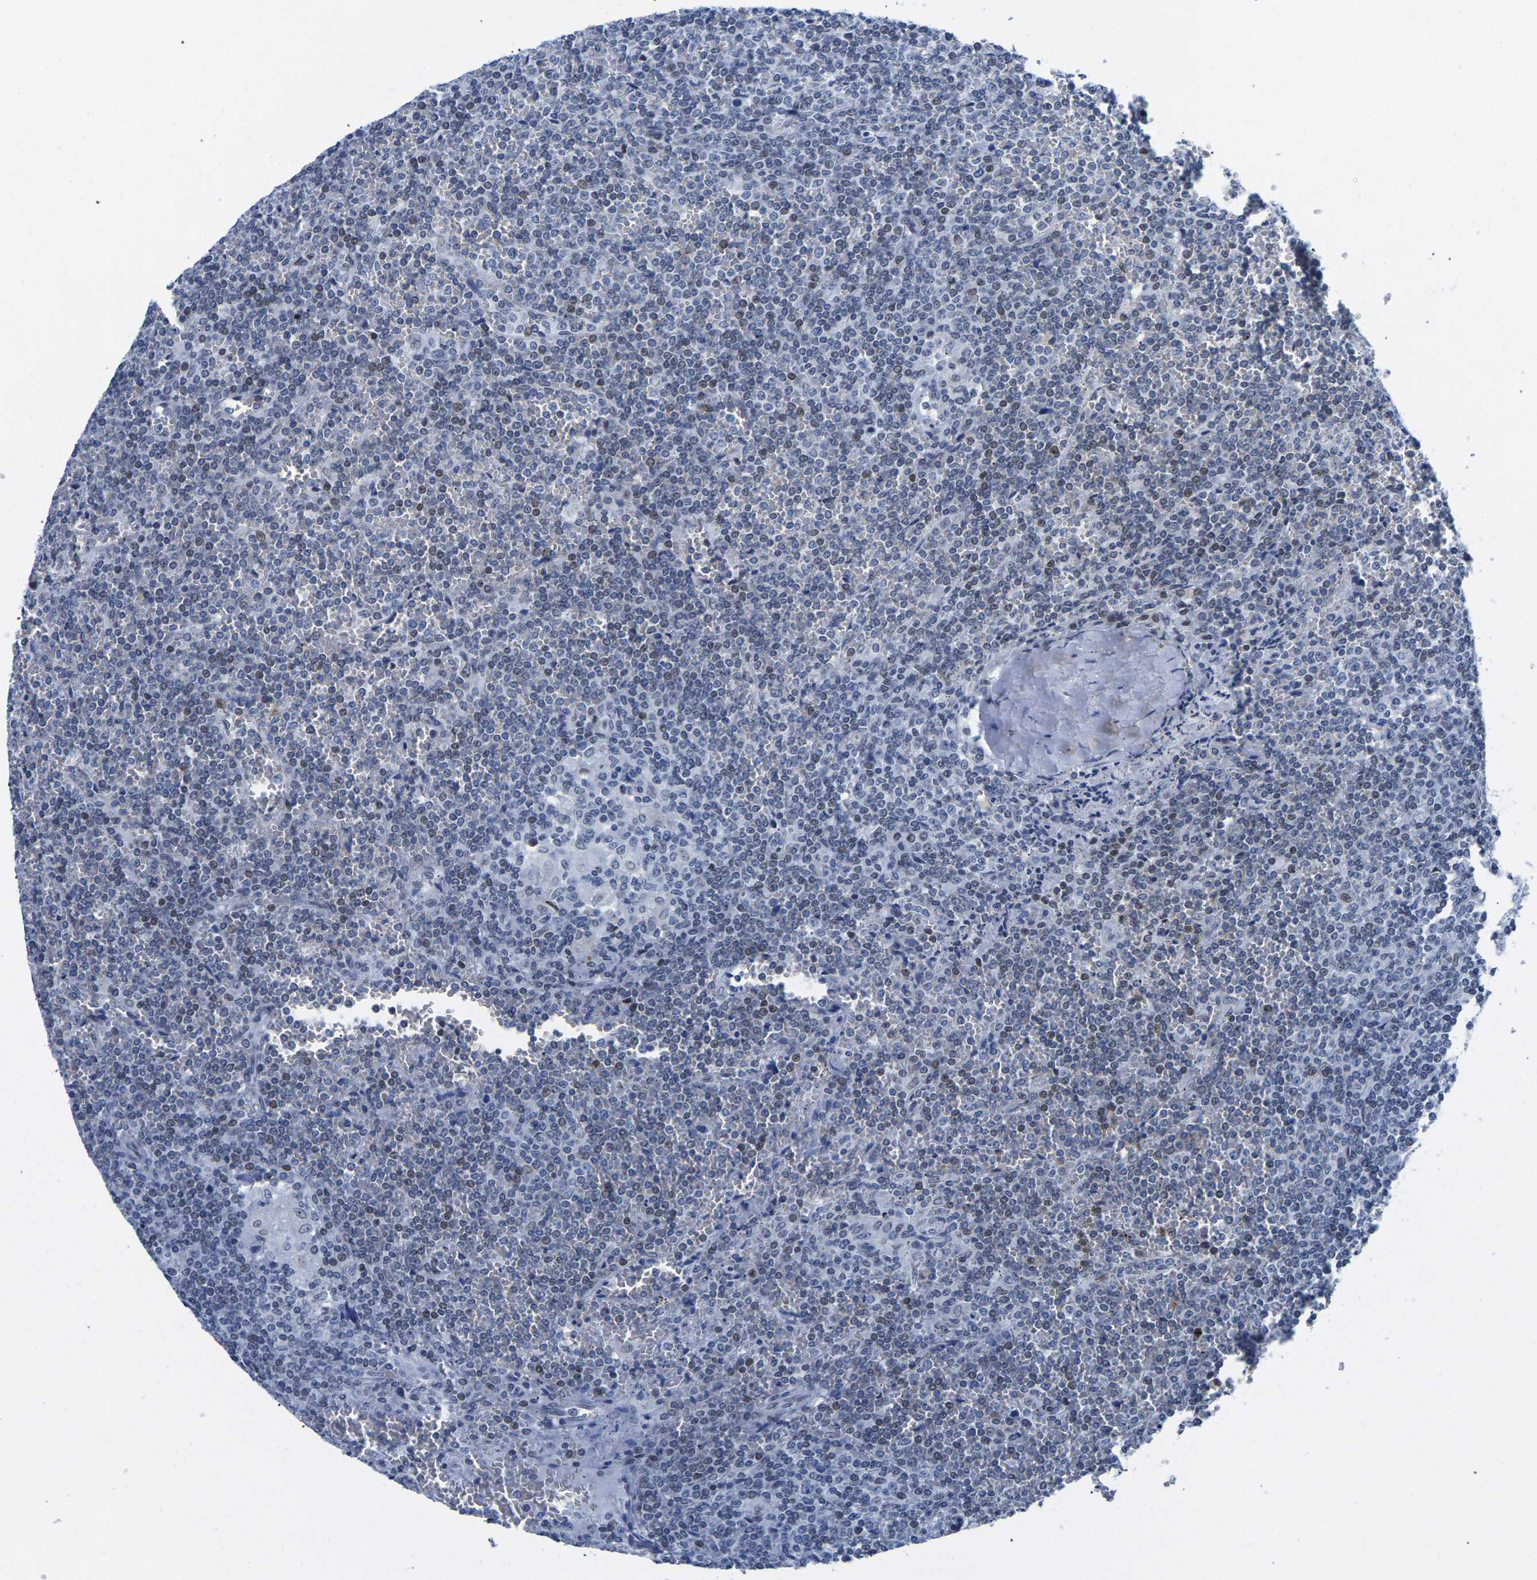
{"staining": {"intensity": "weak", "quantity": "<25%", "location": "nuclear"}, "tissue": "lymphoma", "cell_type": "Tumor cells", "image_type": "cancer", "snomed": [{"axis": "morphology", "description": "Malignant lymphoma, non-Hodgkin's type, Low grade"}, {"axis": "topography", "description": "Spleen"}], "caption": "An image of human low-grade malignant lymphoma, non-Hodgkin's type is negative for staining in tumor cells.", "gene": "UPK3A", "patient": {"sex": "female", "age": 19}}